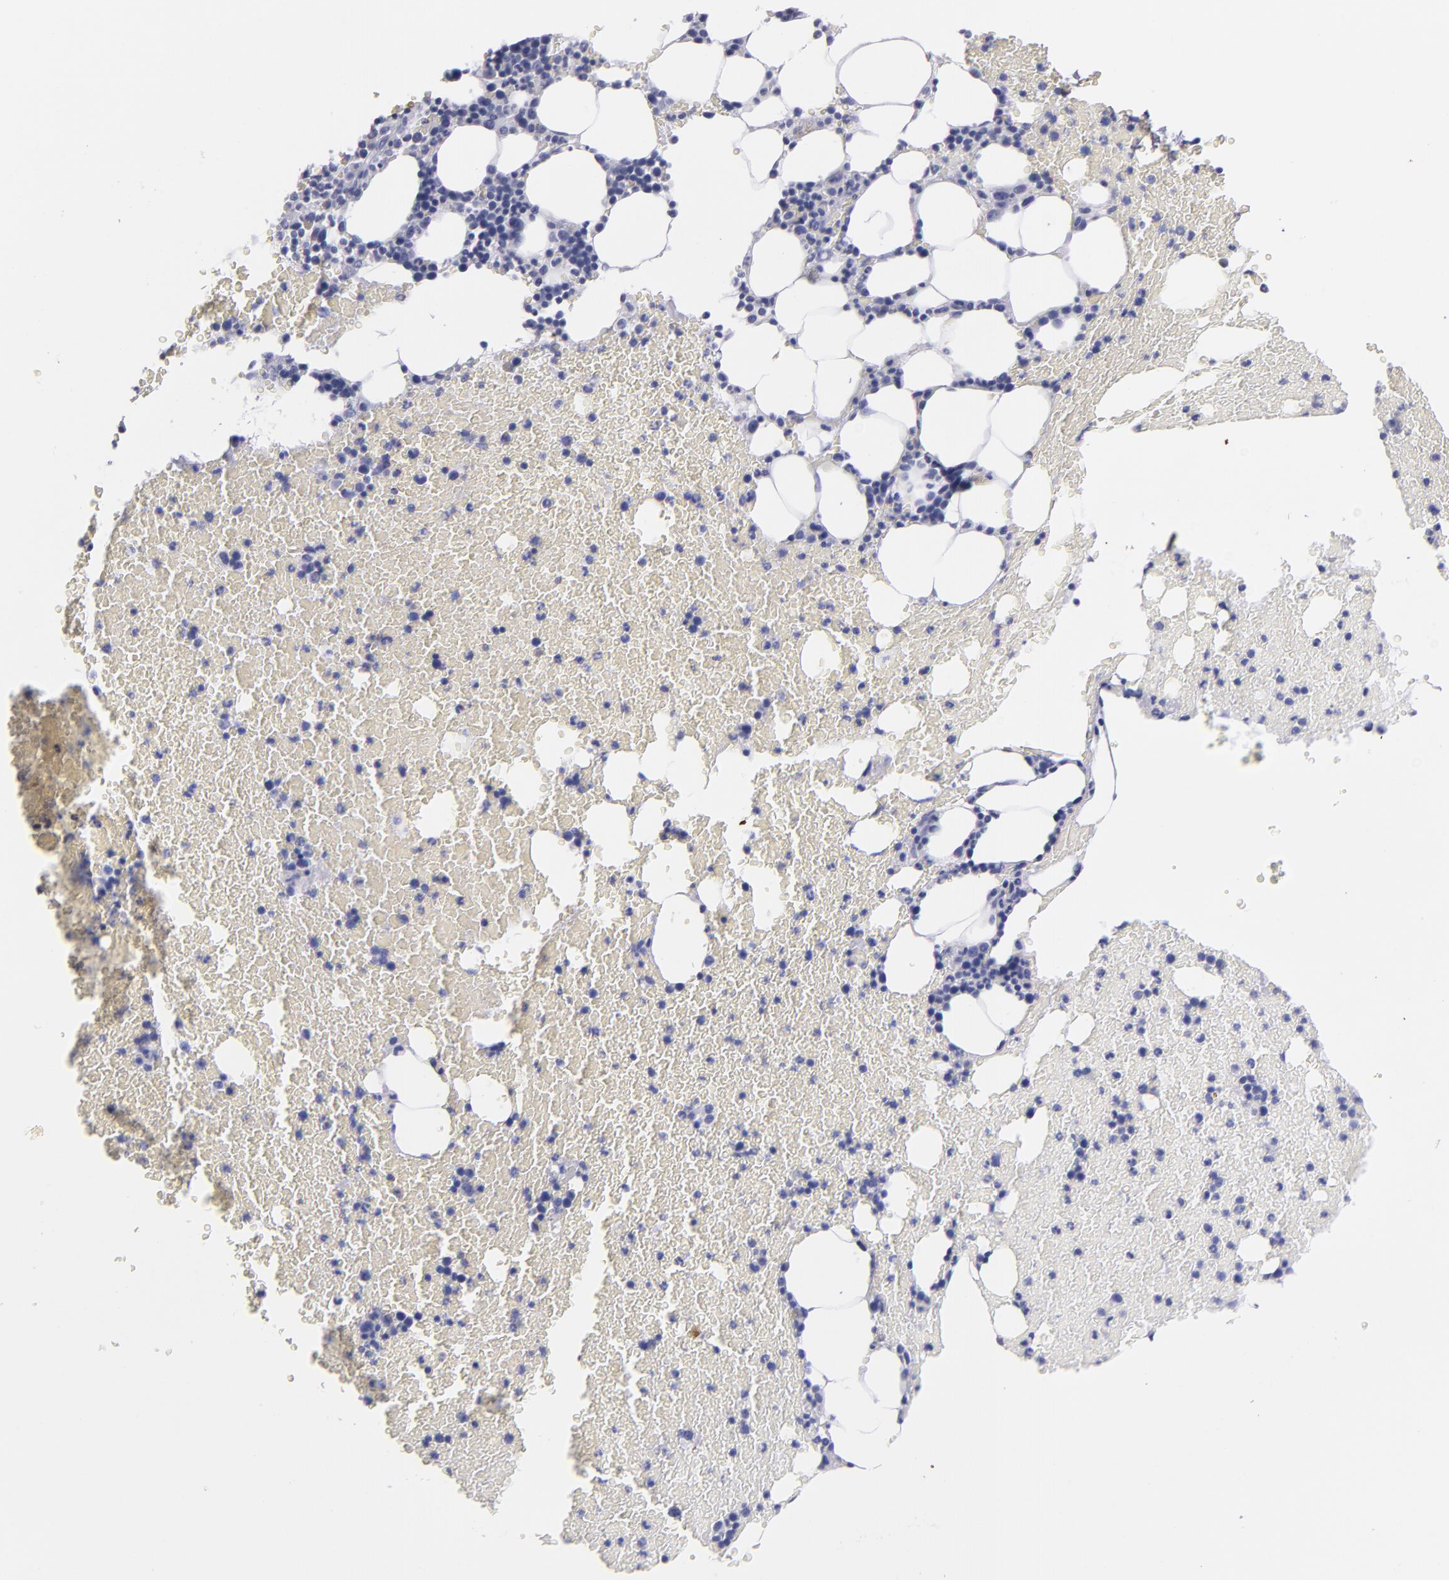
{"staining": {"intensity": "negative", "quantity": "none", "location": "none"}, "tissue": "bone marrow", "cell_type": "Hematopoietic cells", "image_type": "normal", "snomed": [{"axis": "morphology", "description": "Normal tissue, NOS"}, {"axis": "topography", "description": "Bone marrow"}], "caption": "The image reveals no significant staining in hematopoietic cells of bone marrow.", "gene": "SNAP25", "patient": {"sex": "female", "age": 84}}